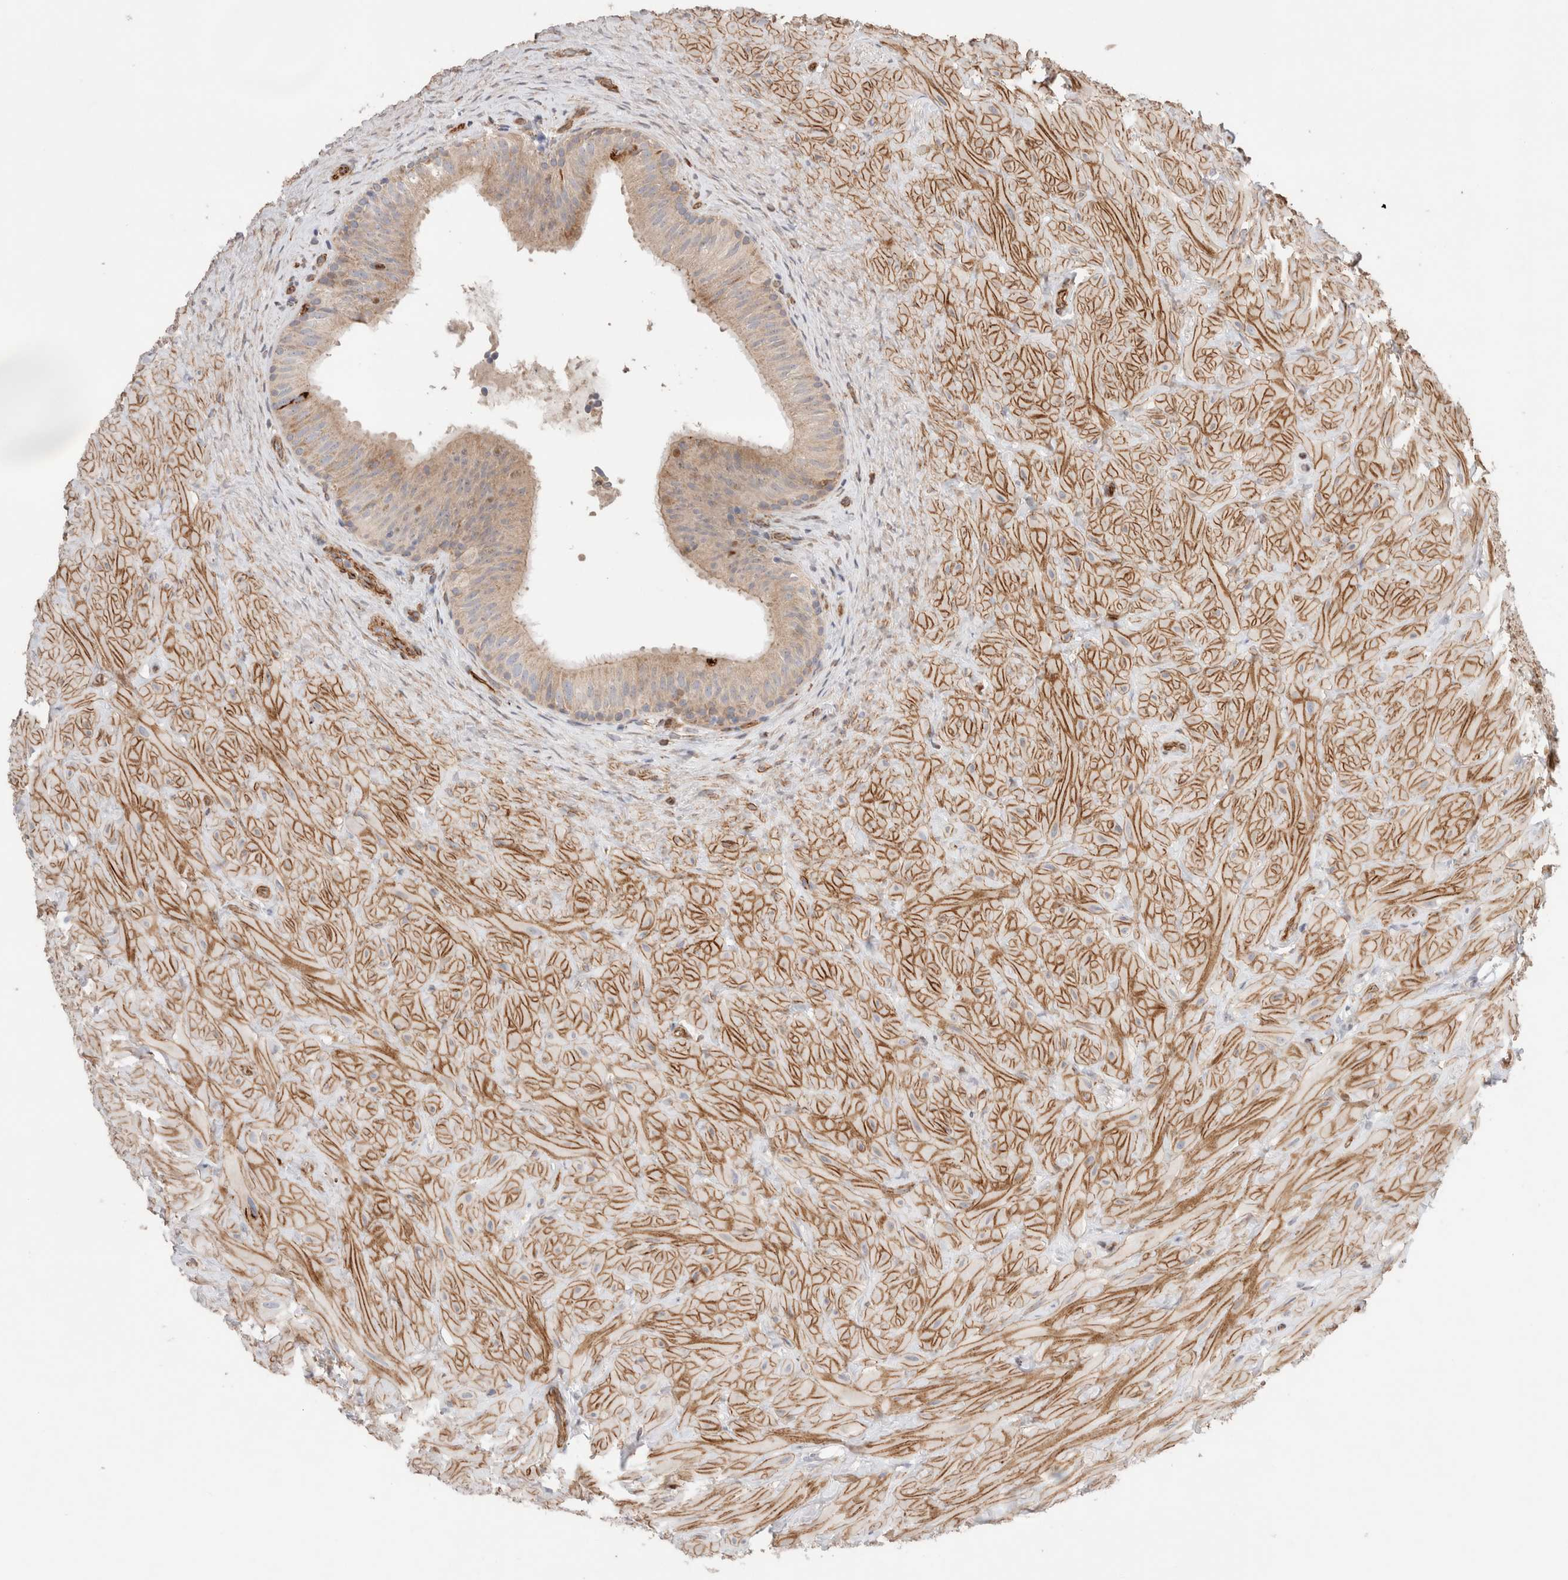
{"staining": {"intensity": "weak", "quantity": "25%-75%", "location": "cytoplasmic/membranous"}, "tissue": "epididymis", "cell_type": "Glandular cells", "image_type": "normal", "snomed": [{"axis": "morphology", "description": "Normal tissue, NOS"}, {"axis": "topography", "description": "Soft tissue"}, {"axis": "topography", "description": "Epididymis"}], "caption": "Glandular cells reveal low levels of weak cytoplasmic/membranous staining in about 25%-75% of cells in unremarkable epididymis.", "gene": "RAB32", "patient": {"sex": "male", "age": 26}}